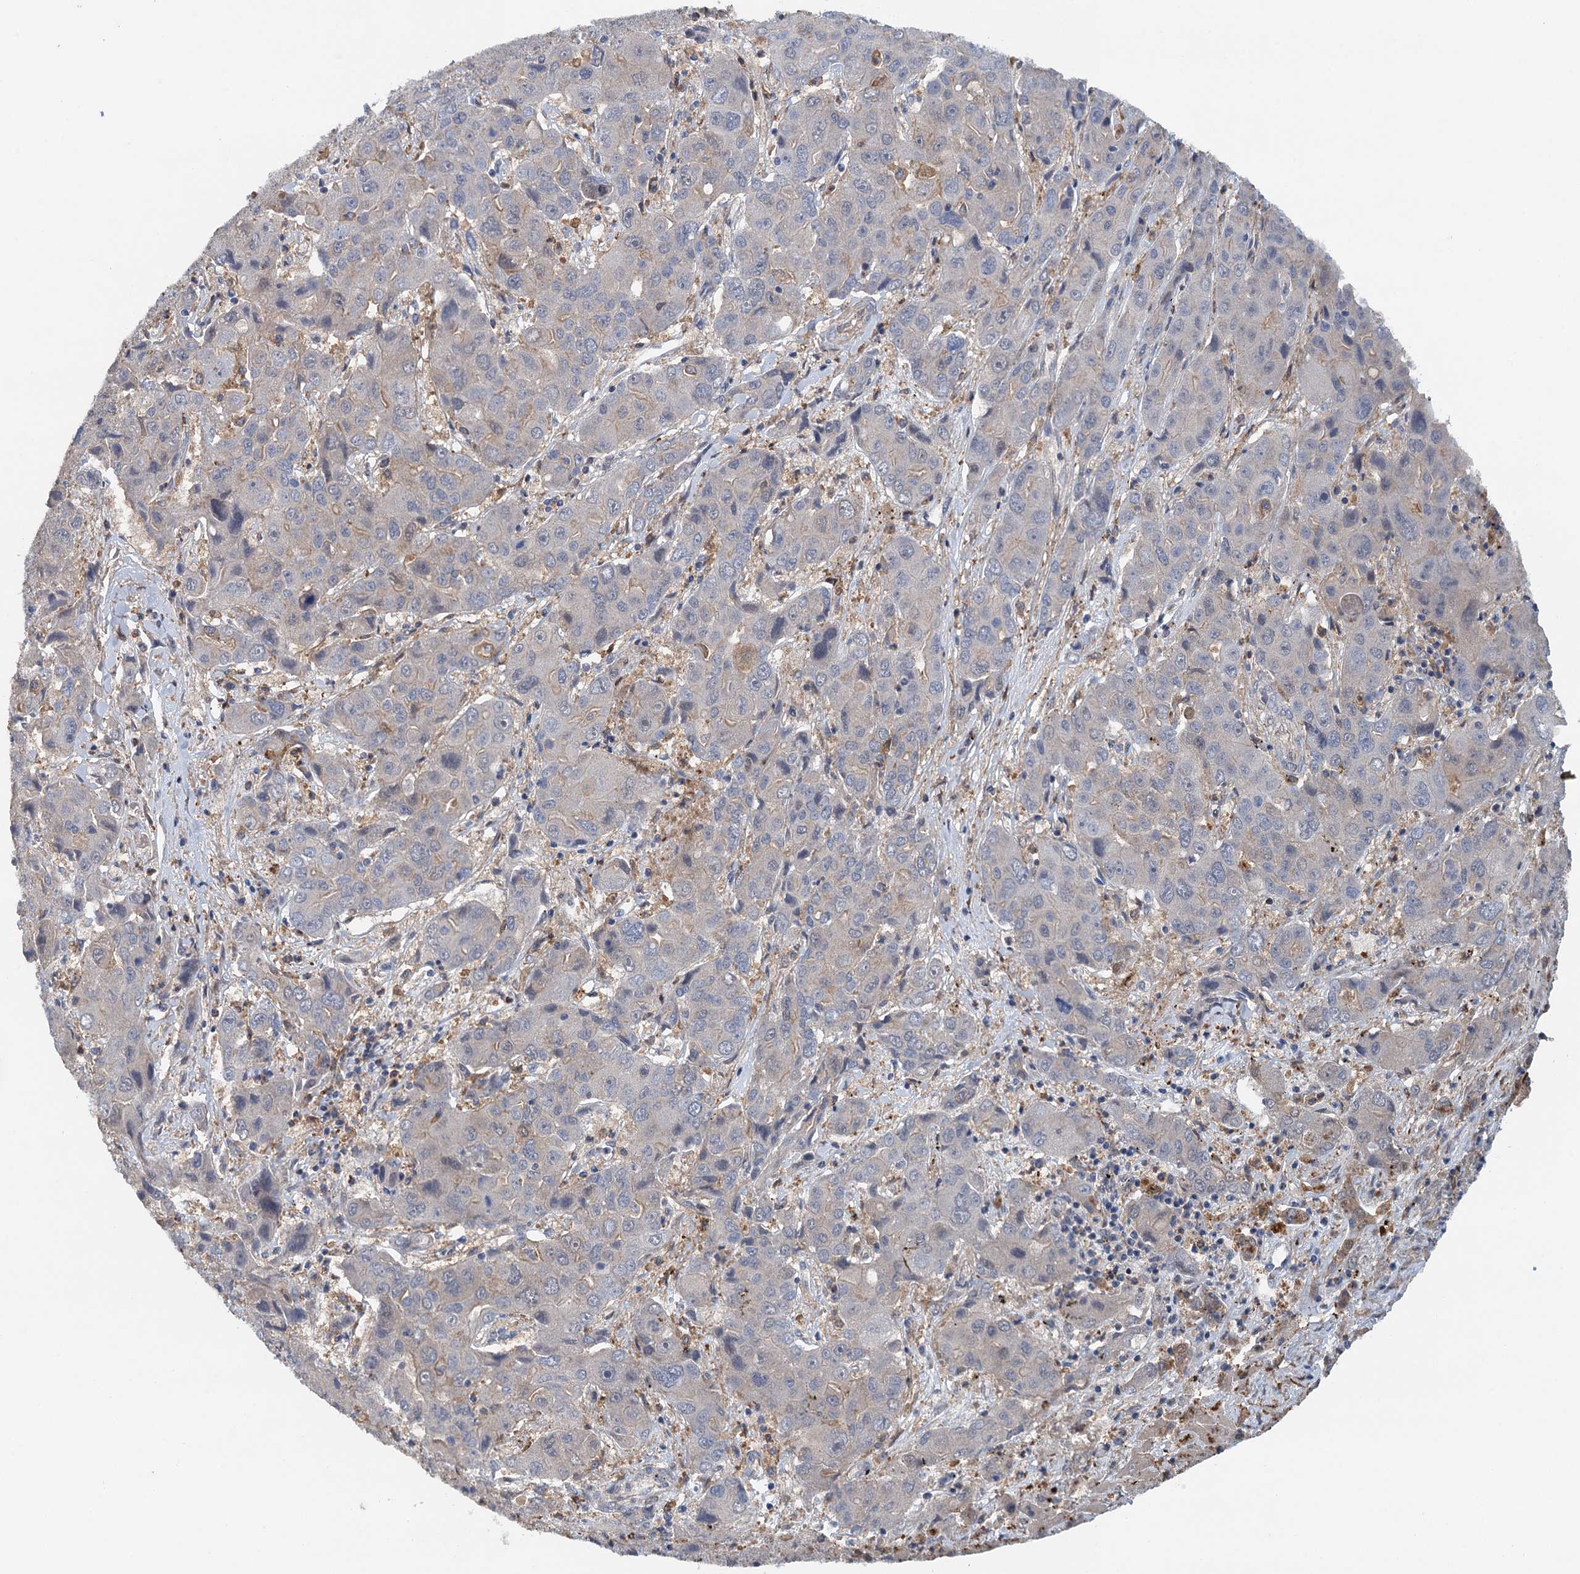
{"staining": {"intensity": "negative", "quantity": "none", "location": "none"}, "tissue": "liver cancer", "cell_type": "Tumor cells", "image_type": "cancer", "snomed": [{"axis": "morphology", "description": "Cholangiocarcinoma"}, {"axis": "topography", "description": "Liver"}], "caption": "Immunohistochemical staining of human liver cancer demonstrates no significant expression in tumor cells.", "gene": "RSAD2", "patient": {"sex": "male", "age": 67}}